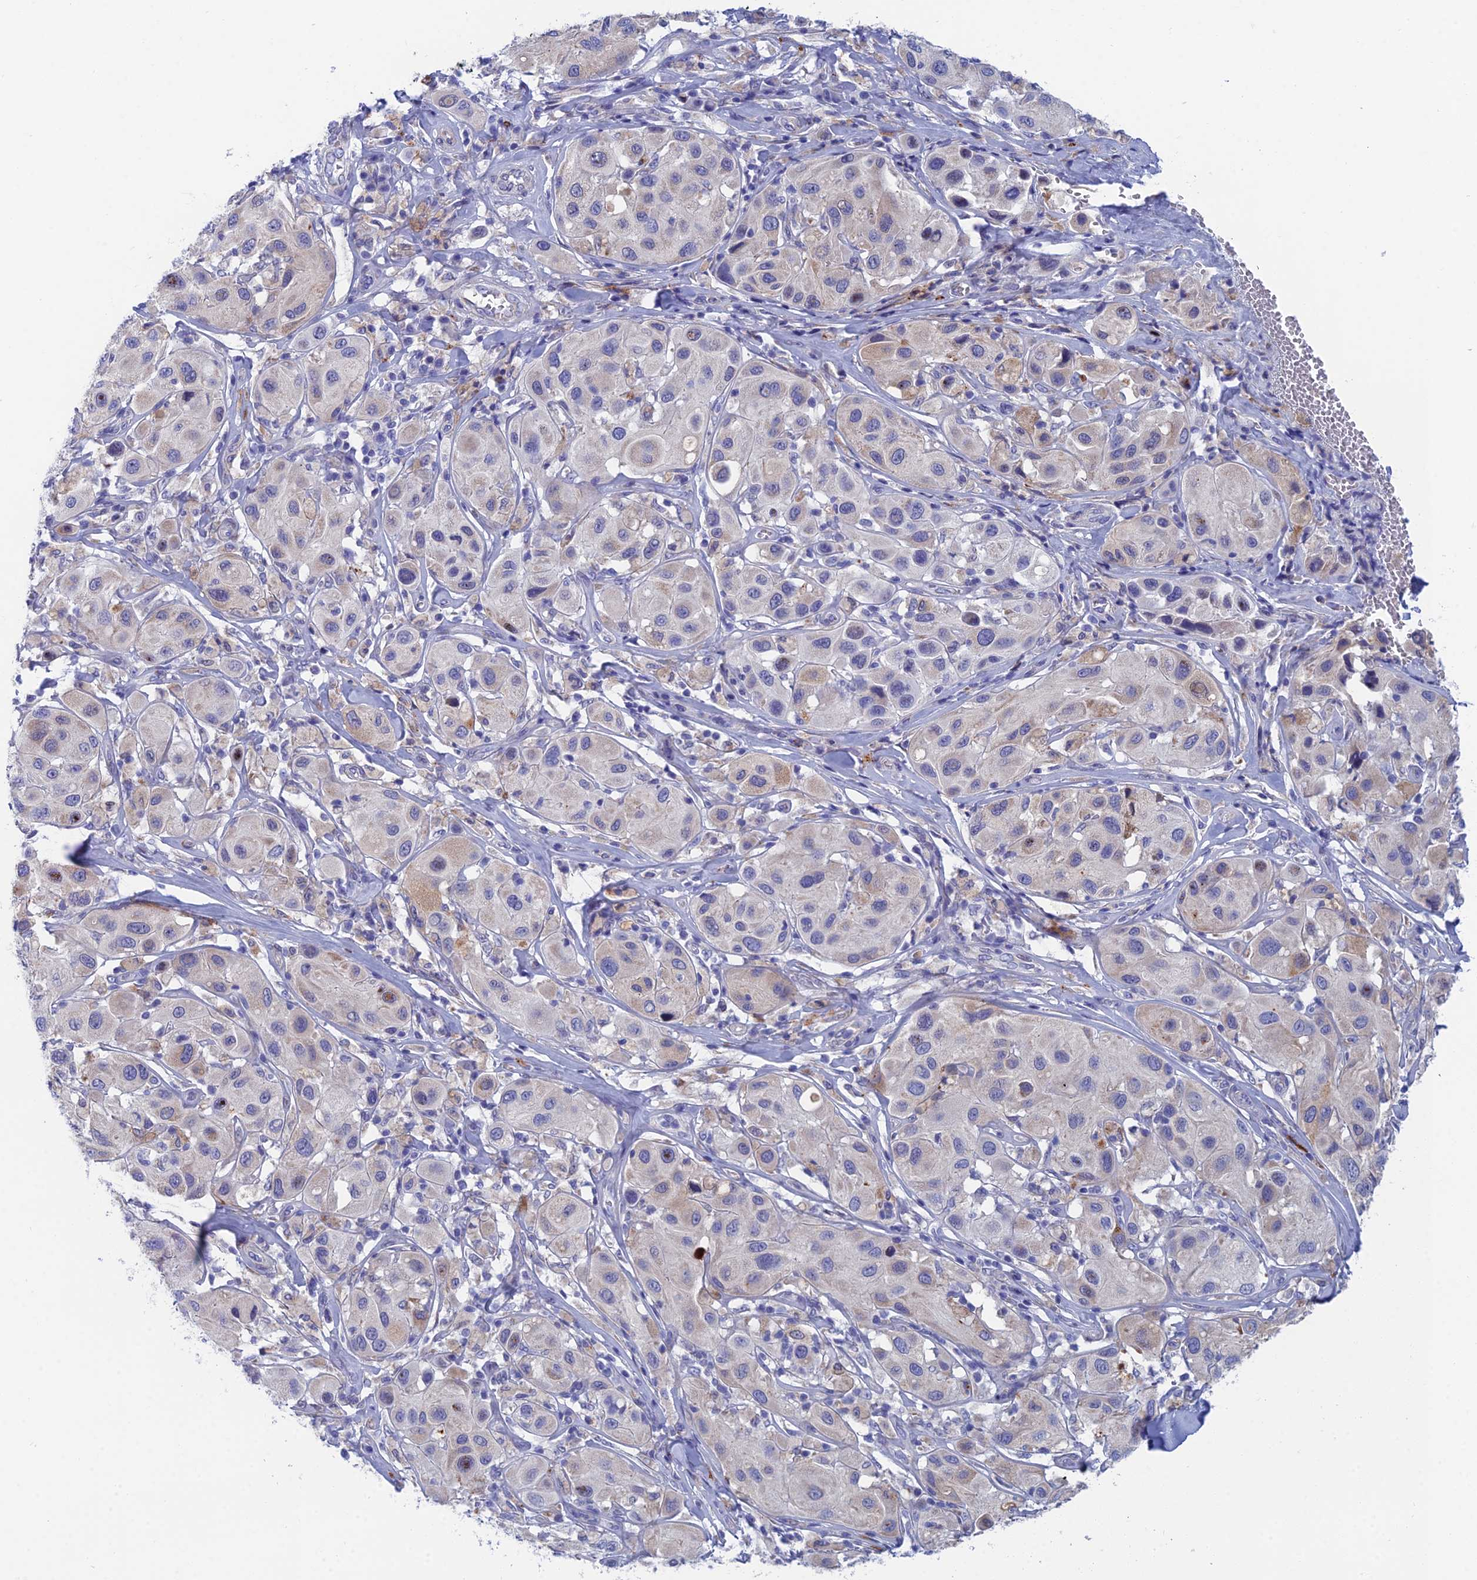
{"staining": {"intensity": "moderate", "quantity": "<25%", "location": "cytoplasmic/membranous"}, "tissue": "melanoma", "cell_type": "Tumor cells", "image_type": "cancer", "snomed": [{"axis": "morphology", "description": "Malignant melanoma, Metastatic site"}, {"axis": "topography", "description": "Skin"}], "caption": "Approximately <25% of tumor cells in melanoma demonstrate moderate cytoplasmic/membranous protein staining as visualized by brown immunohistochemical staining.", "gene": "CFAP210", "patient": {"sex": "male", "age": 41}}